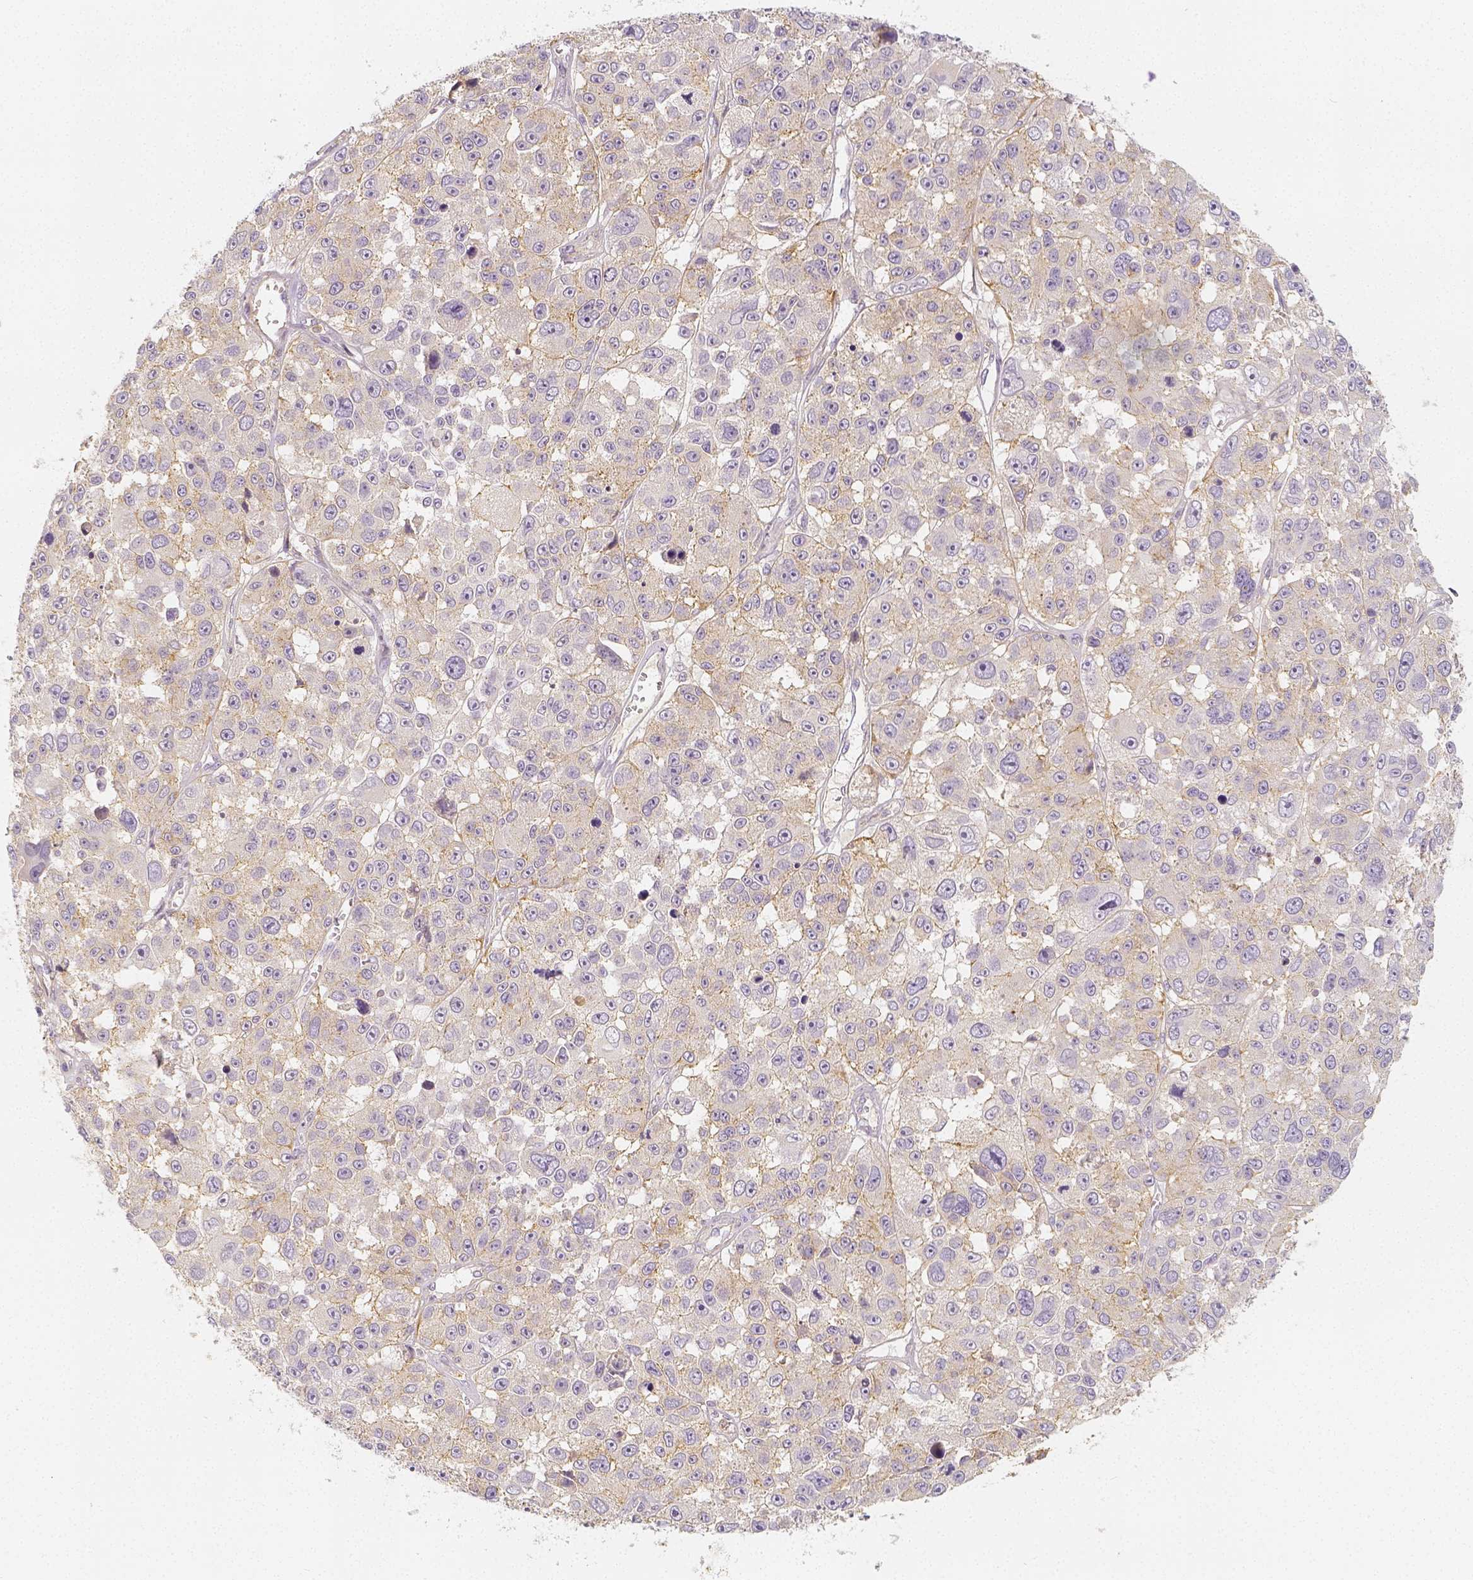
{"staining": {"intensity": "weak", "quantity": ">75%", "location": "cytoplasmic/membranous"}, "tissue": "melanoma", "cell_type": "Tumor cells", "image_type": "cancer", "snomed": [{"axis": "morphology", "description": "Malignant melanoma, NOS"}, {"axis": "topography", "description": "Skin"}], "caption": "An immunohistochemistry photomicrograph of neoplastic tissue is shown. Protein staining in brown shows weak cytoplasmic/membranous positivity in melanoma within tumor cells.", "gene": "PTPRJ", "patient": {"sex": "female", "age": 66}}